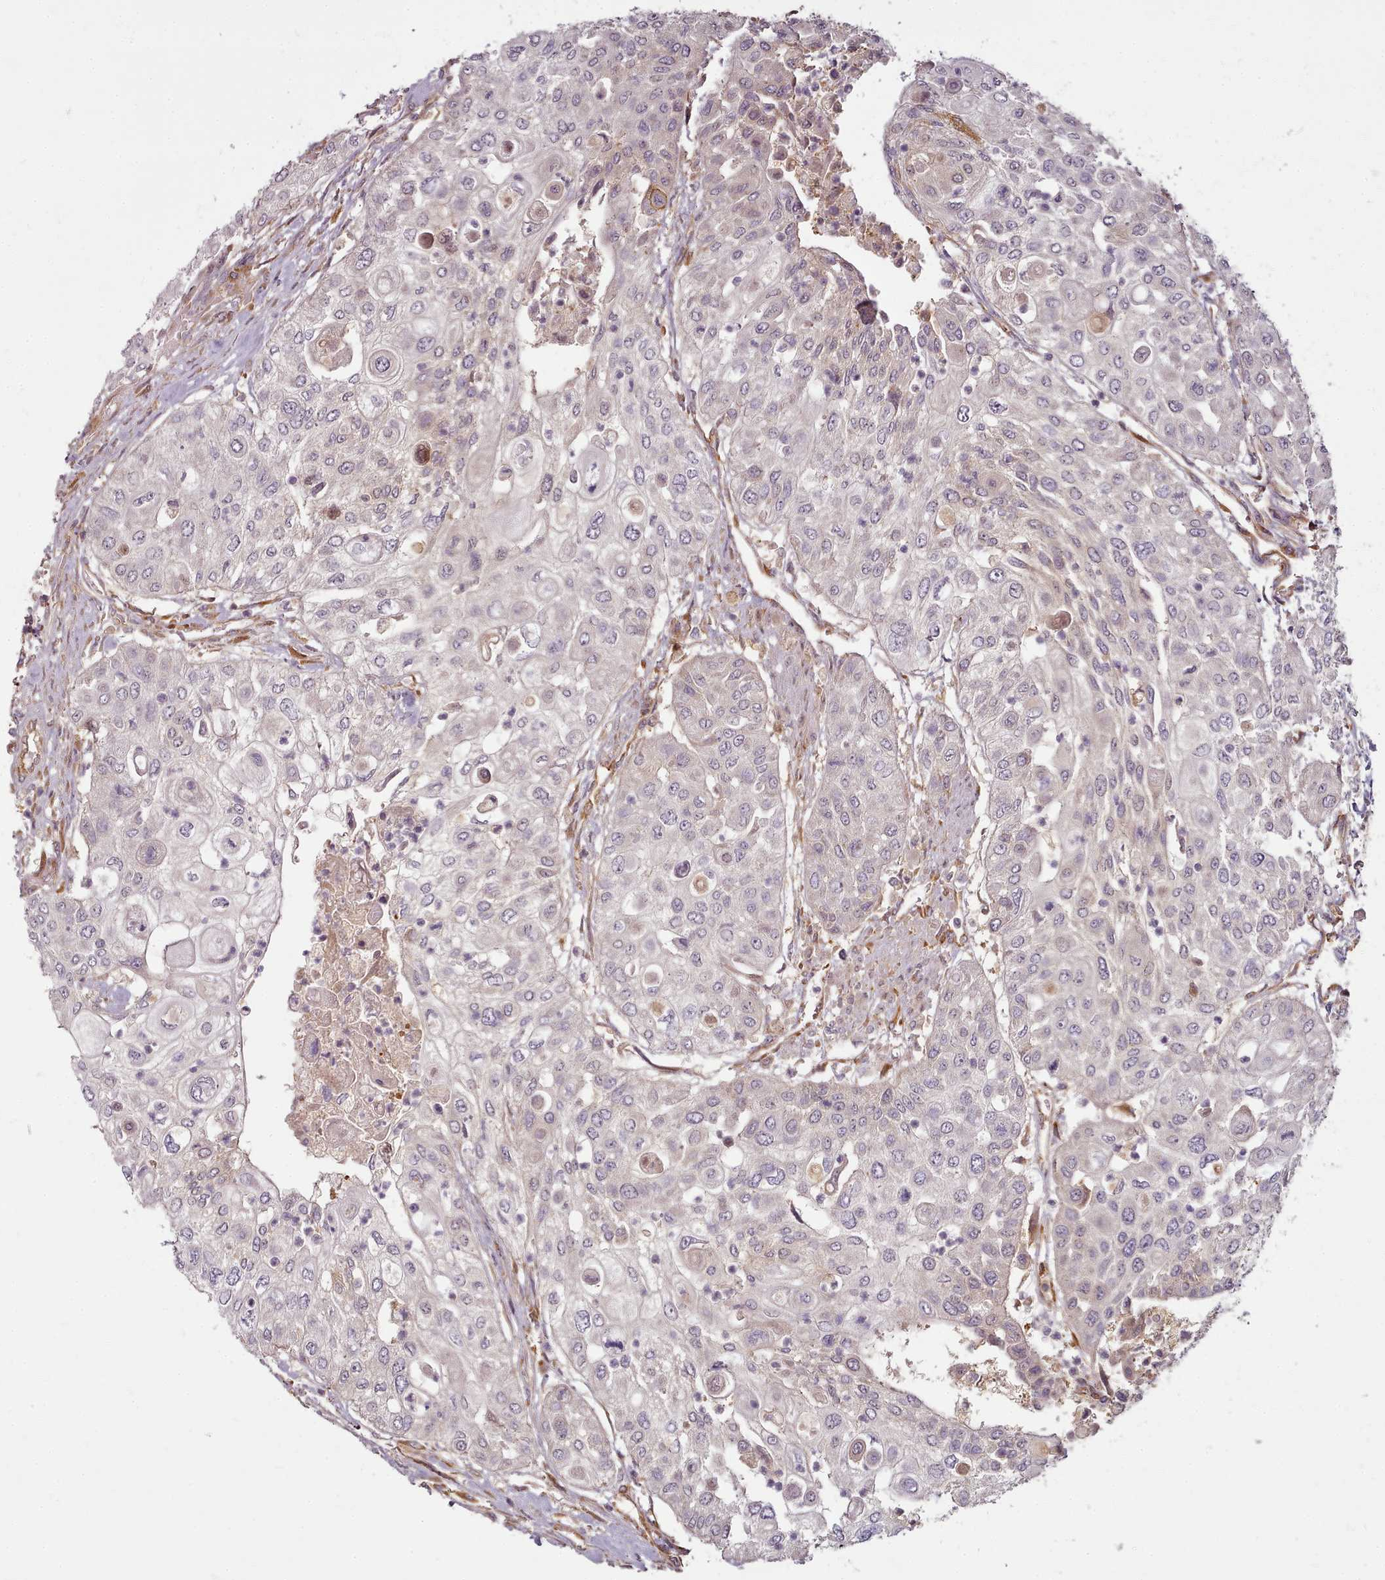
{"staining": {"intensity": "negative", "quantity": "none", "location": "none"}, "tissue": "urothelial cancer", "cell_type": "Tumor cells", "image_type": "cancer", "snomed": [{"axis": "morphology", "description": "Urothelial carcinoma, High grade"}, {"axis": "topography", "description": "Urinary bladder"}], "caption": "A histopathology image of urothelial carcinoma (high-grade) stained for a protein shows no brown staining in tumor cells.", "gene": "C1QTNF5", "patient": {"sex": "female", "age": 79}}